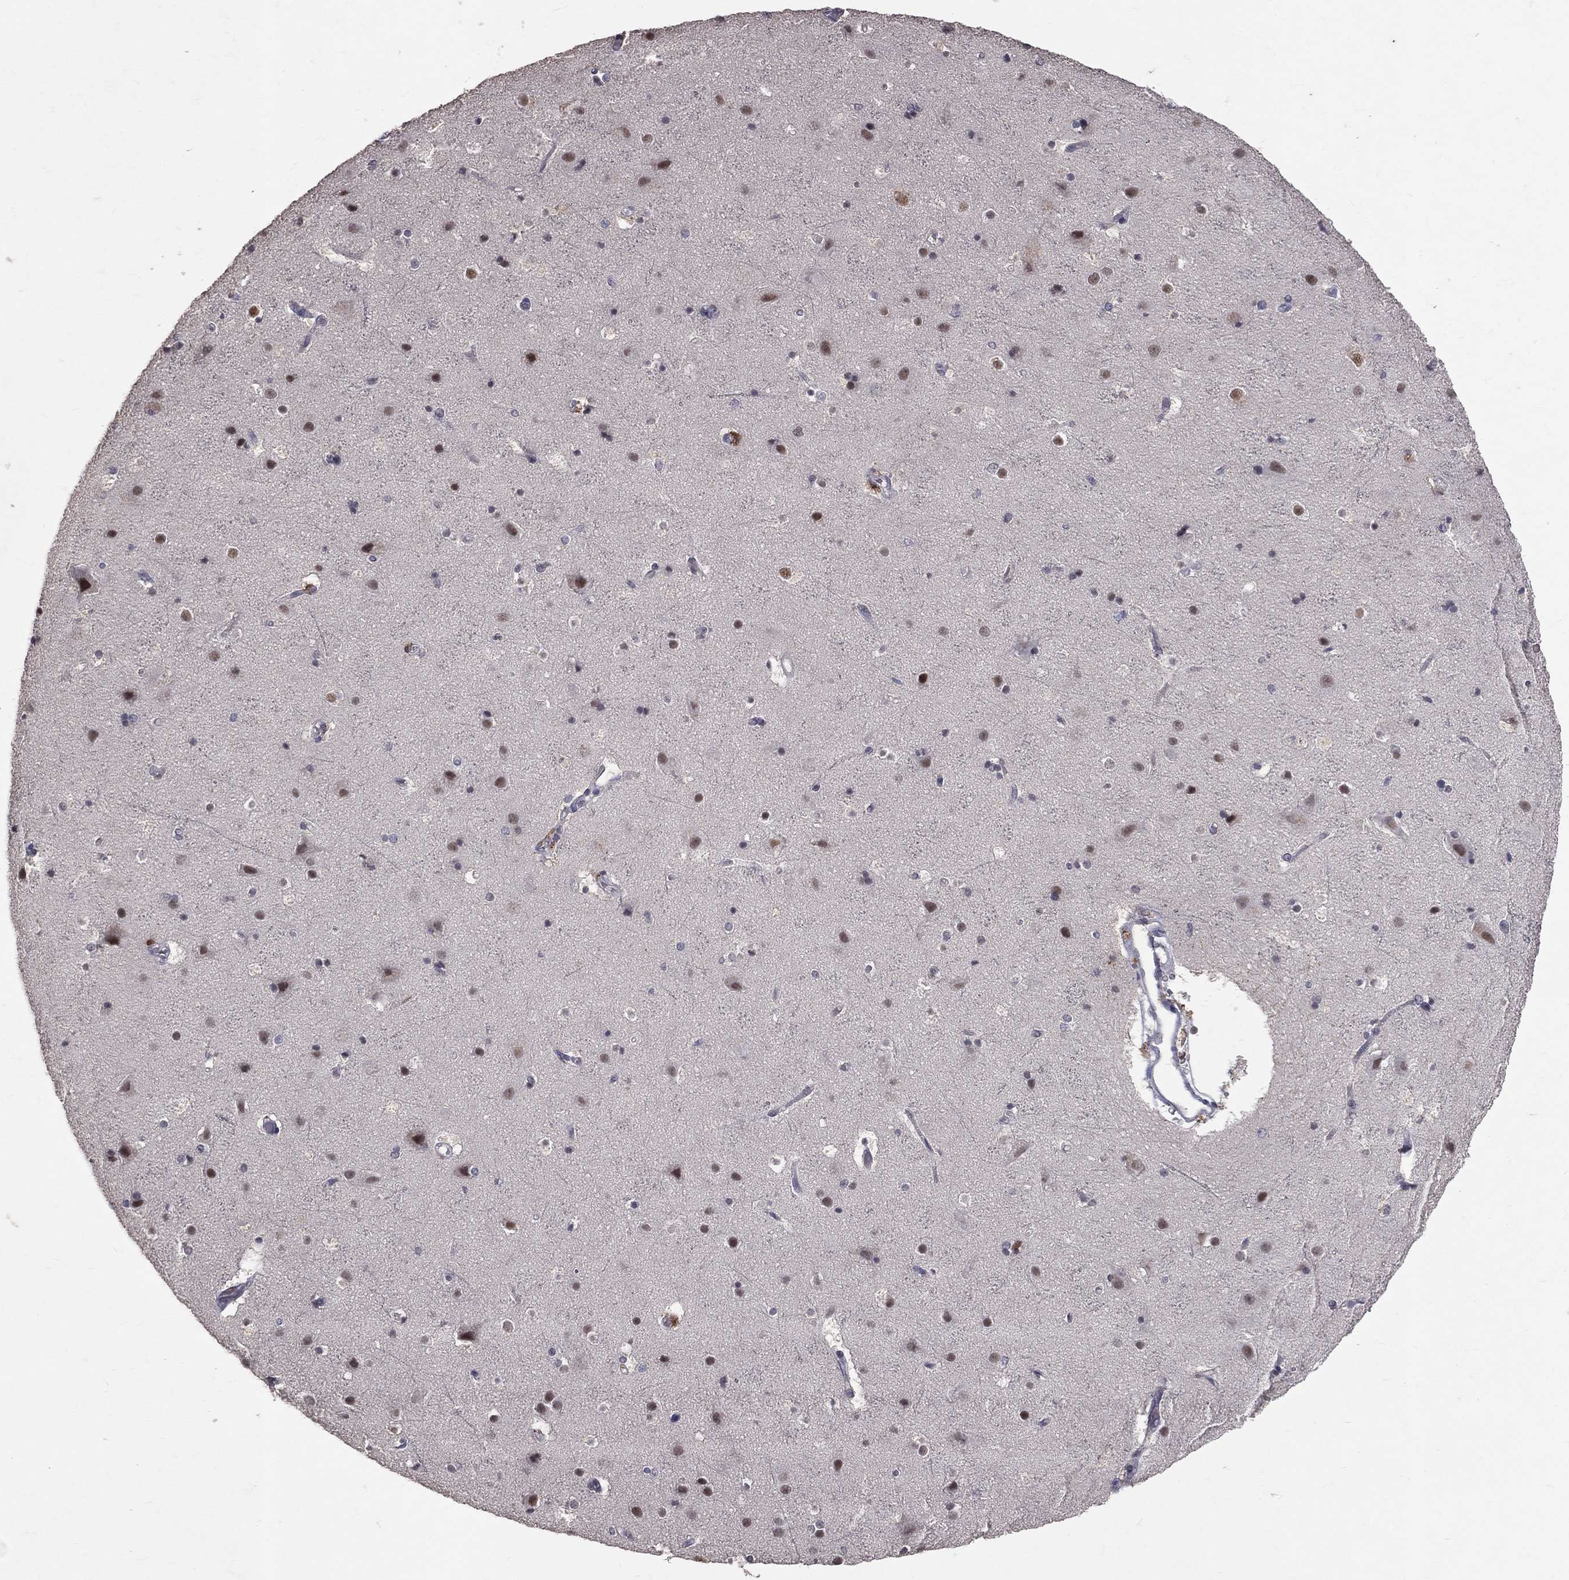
{"staining": {"intensity": "negative", "quantity": "none", "location": "none"}, "tissue": "cerebral cortex", "cell_type": "Endothelial cells", "image_type": "normal", "snomed": [{"axis": "morphology", "description": "Normal tissue, NOS"}, {"axis": "topography", "description": "Cerebral cortex"}], "caption": "A micrograph of cerebral cortex stained for a protein shows no brown staining in endothelial cells.", "gene": "DSG4", "patient": {"sex": "female", "age": 52}}